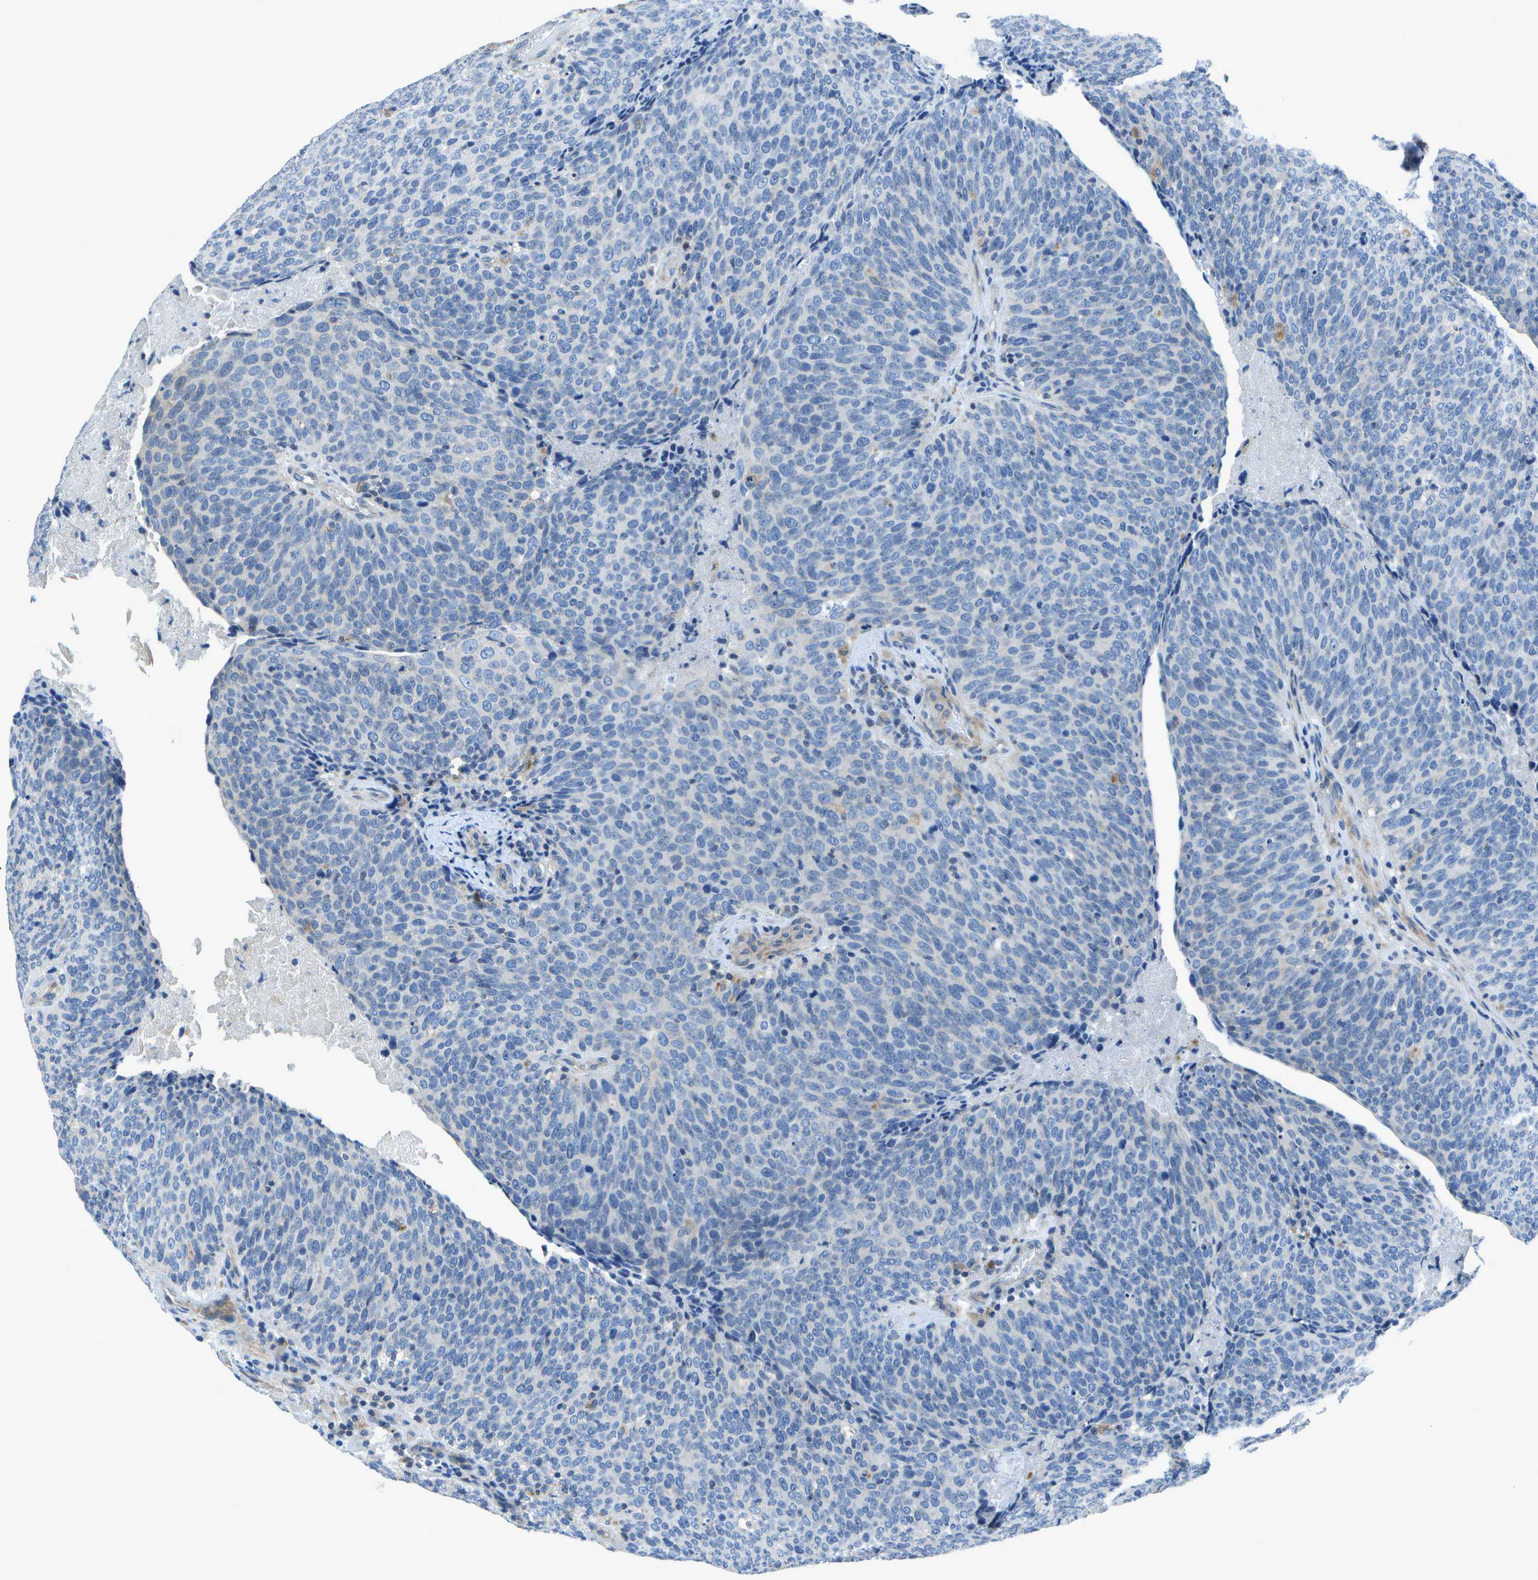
{"staining": {"intensity": "negative", "quantity": "none", "location": "none"}, "tissue": "head and neck cancer", "cell_type": "Tumor cells", "image_type": "cancer", "snomed": [{"axis": "morphology", "description": "Squamous cell carcinoma, NOS"}, {"axis": "morphology", "description": "Squamous cell carcinoma, metastatic, NOS"}, {"axis": "topography", "description": "Lymph node"}, {"axis": "topography", "description": "Head-Neck"}], "caption": "Immunohistochemistry image of neoplastic tissue: human head and neck cancer (squamous cell carcinoma) stained with DAB (3,3'-diaminobenzidine) displays no significant protein positivity in tumor cells.", "gene": "DCT", "patient": {"sex": "male", "age": 62}}